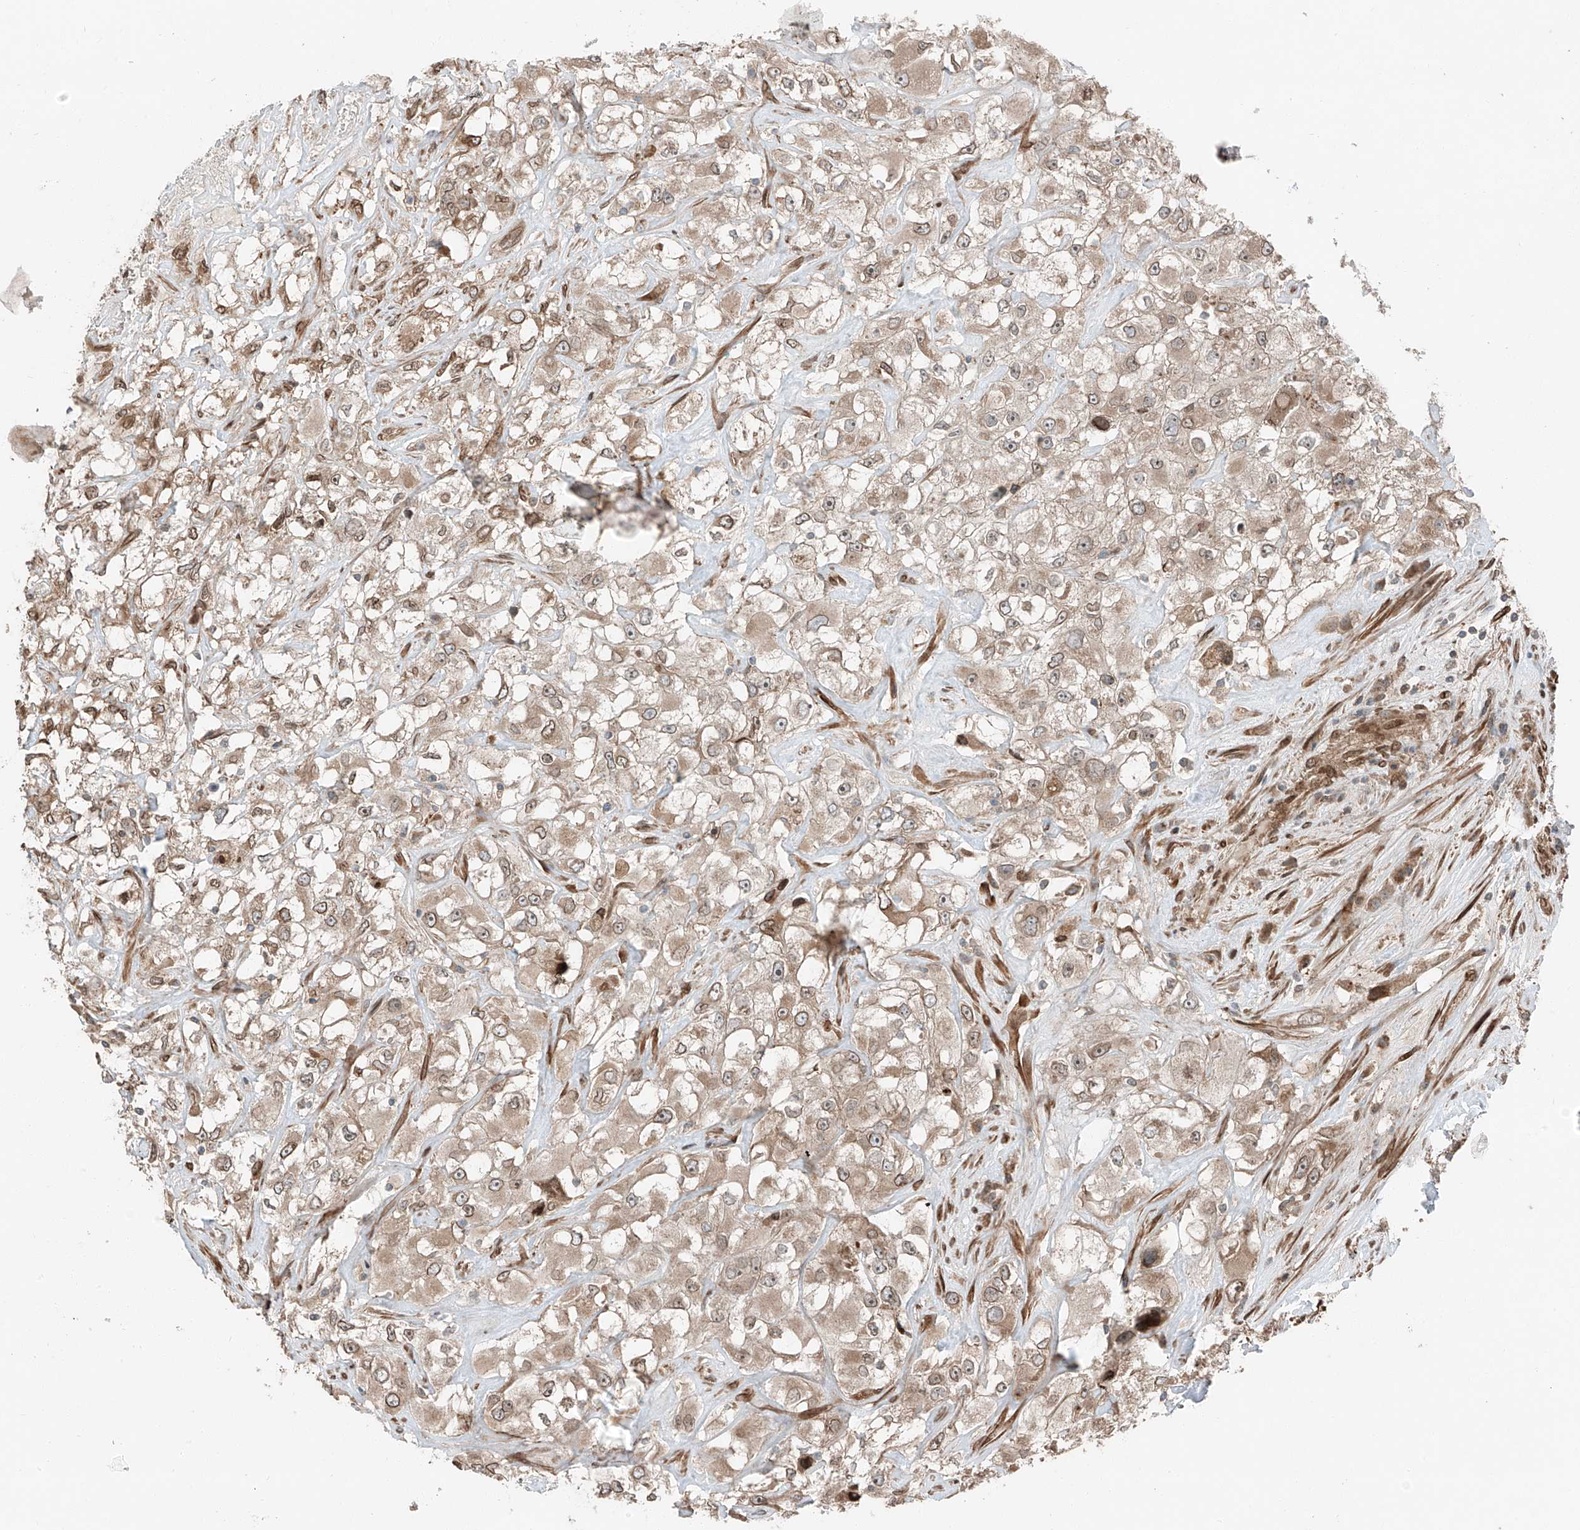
{"staining": {"intensity": "weak", "quantity": ">75%", "location": "cytoplasmic/membranous,nuclear"}, "tissue": "renal cancer", "cell_type": "Tumor cells", "image_type": "cancer", "snomed": [{"axis": "morphology", "description": "Adenocarcinoma, NOS"}, {"axis": "topography", "description": "Kidney"}], "caption": "DAB immunohistochemical staining of renal adenocarcinoma reveals weak cytoplasmic/membranous and nuclear protein expression in about >75% of tumor cells.", "gene": "CEP162", "patient": {"sex": "female", "age": 52}}